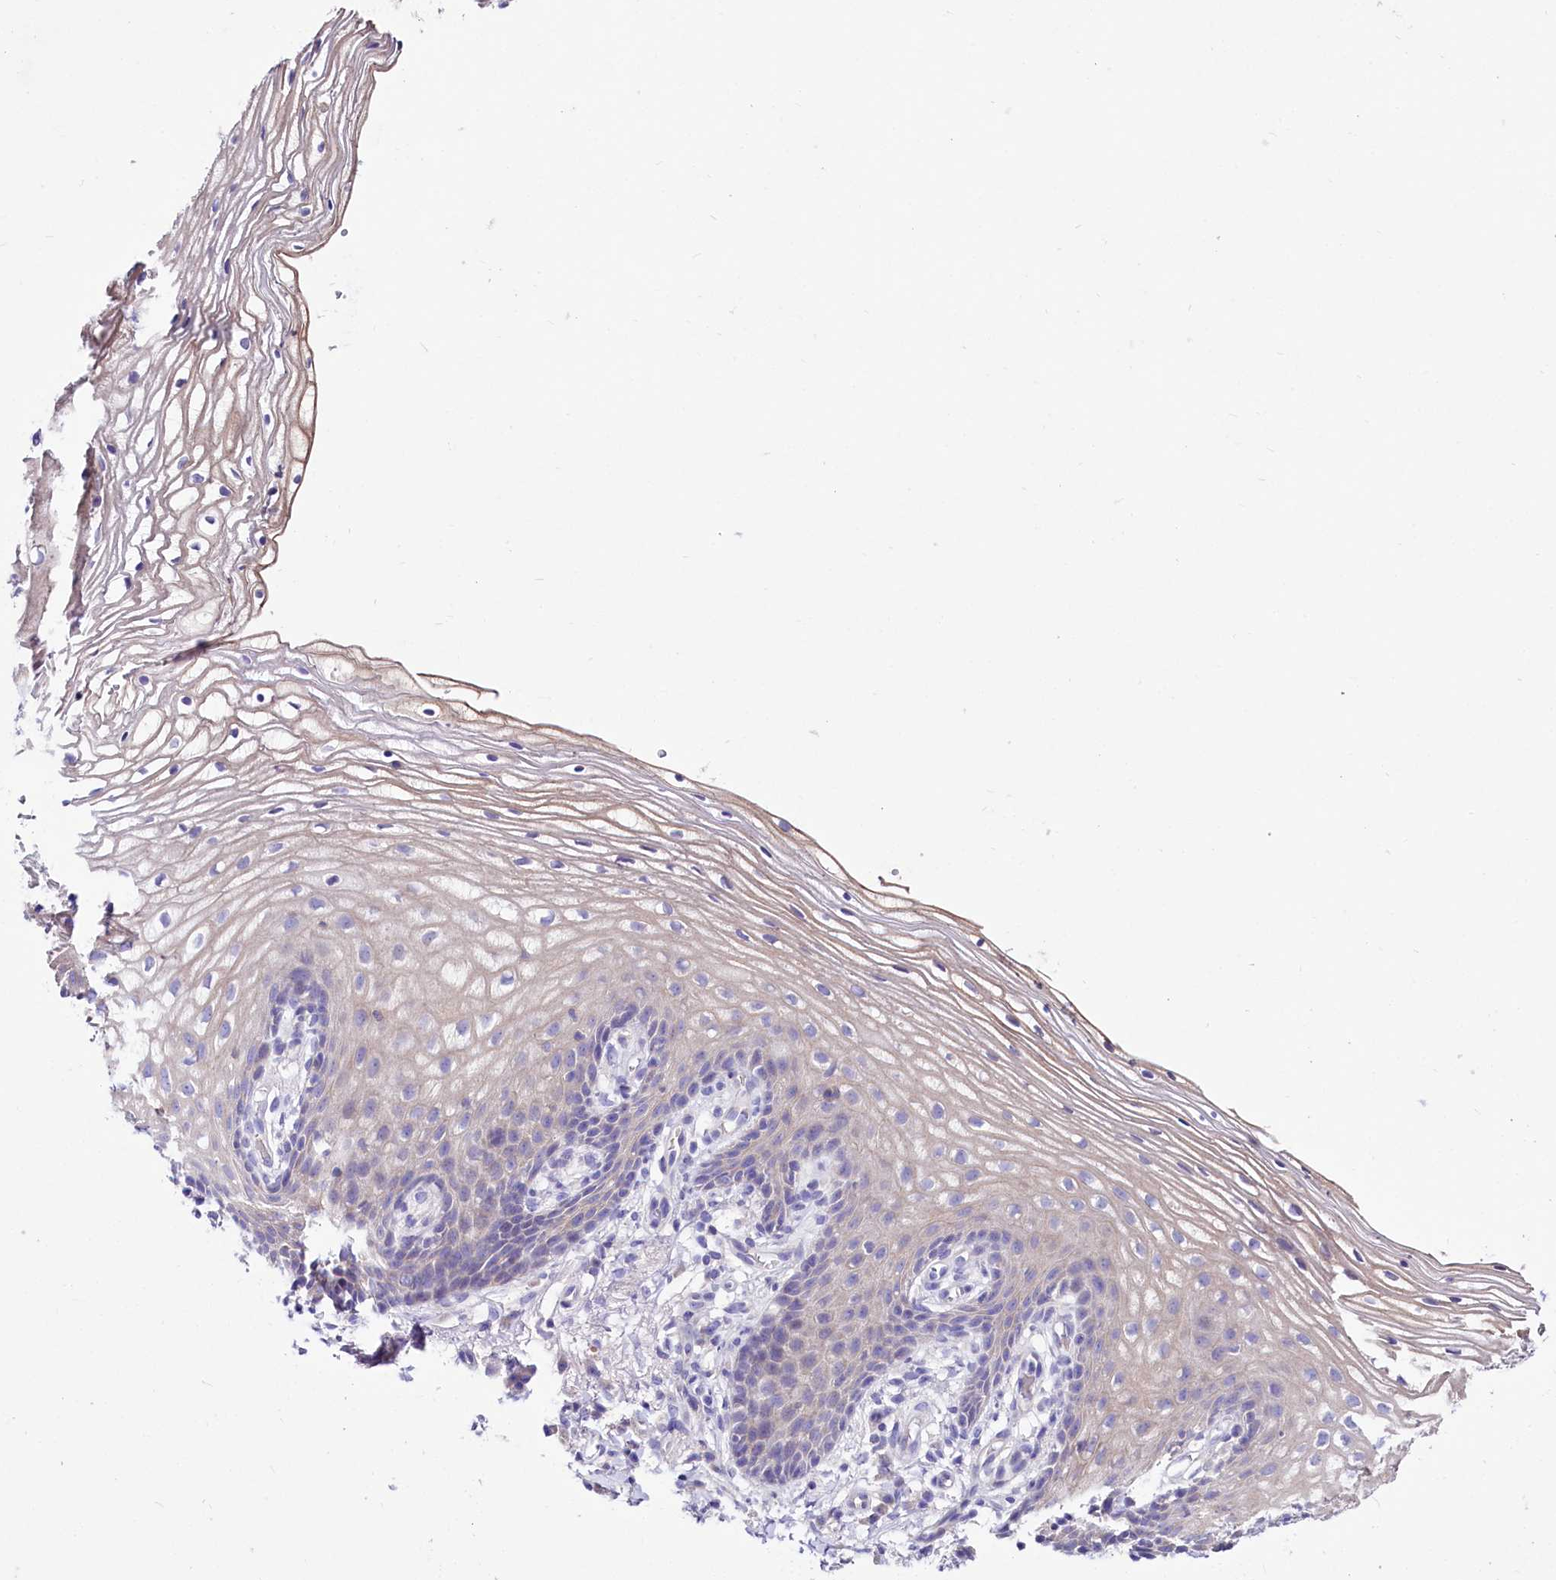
{"staining": {"intensity": "negative", "quantity": "none", "location": "none"}, "tissue": "vagina", "cell_type": "Squamous epithelial cells", "image_type": "normal", "snomed": [{"axis": "morphology", "description": "Normal tissue, NOS"}, {"axis": "topography", "description": "Vagina"}], "caption": "This is a photomicrograph of IHC staining of normal vagina, which shows no positivity in squamous epithelial cells. Nuclei are stained in blue.", "gene": "ABHD5", "patient": {"sex": "female", "age": 60}}